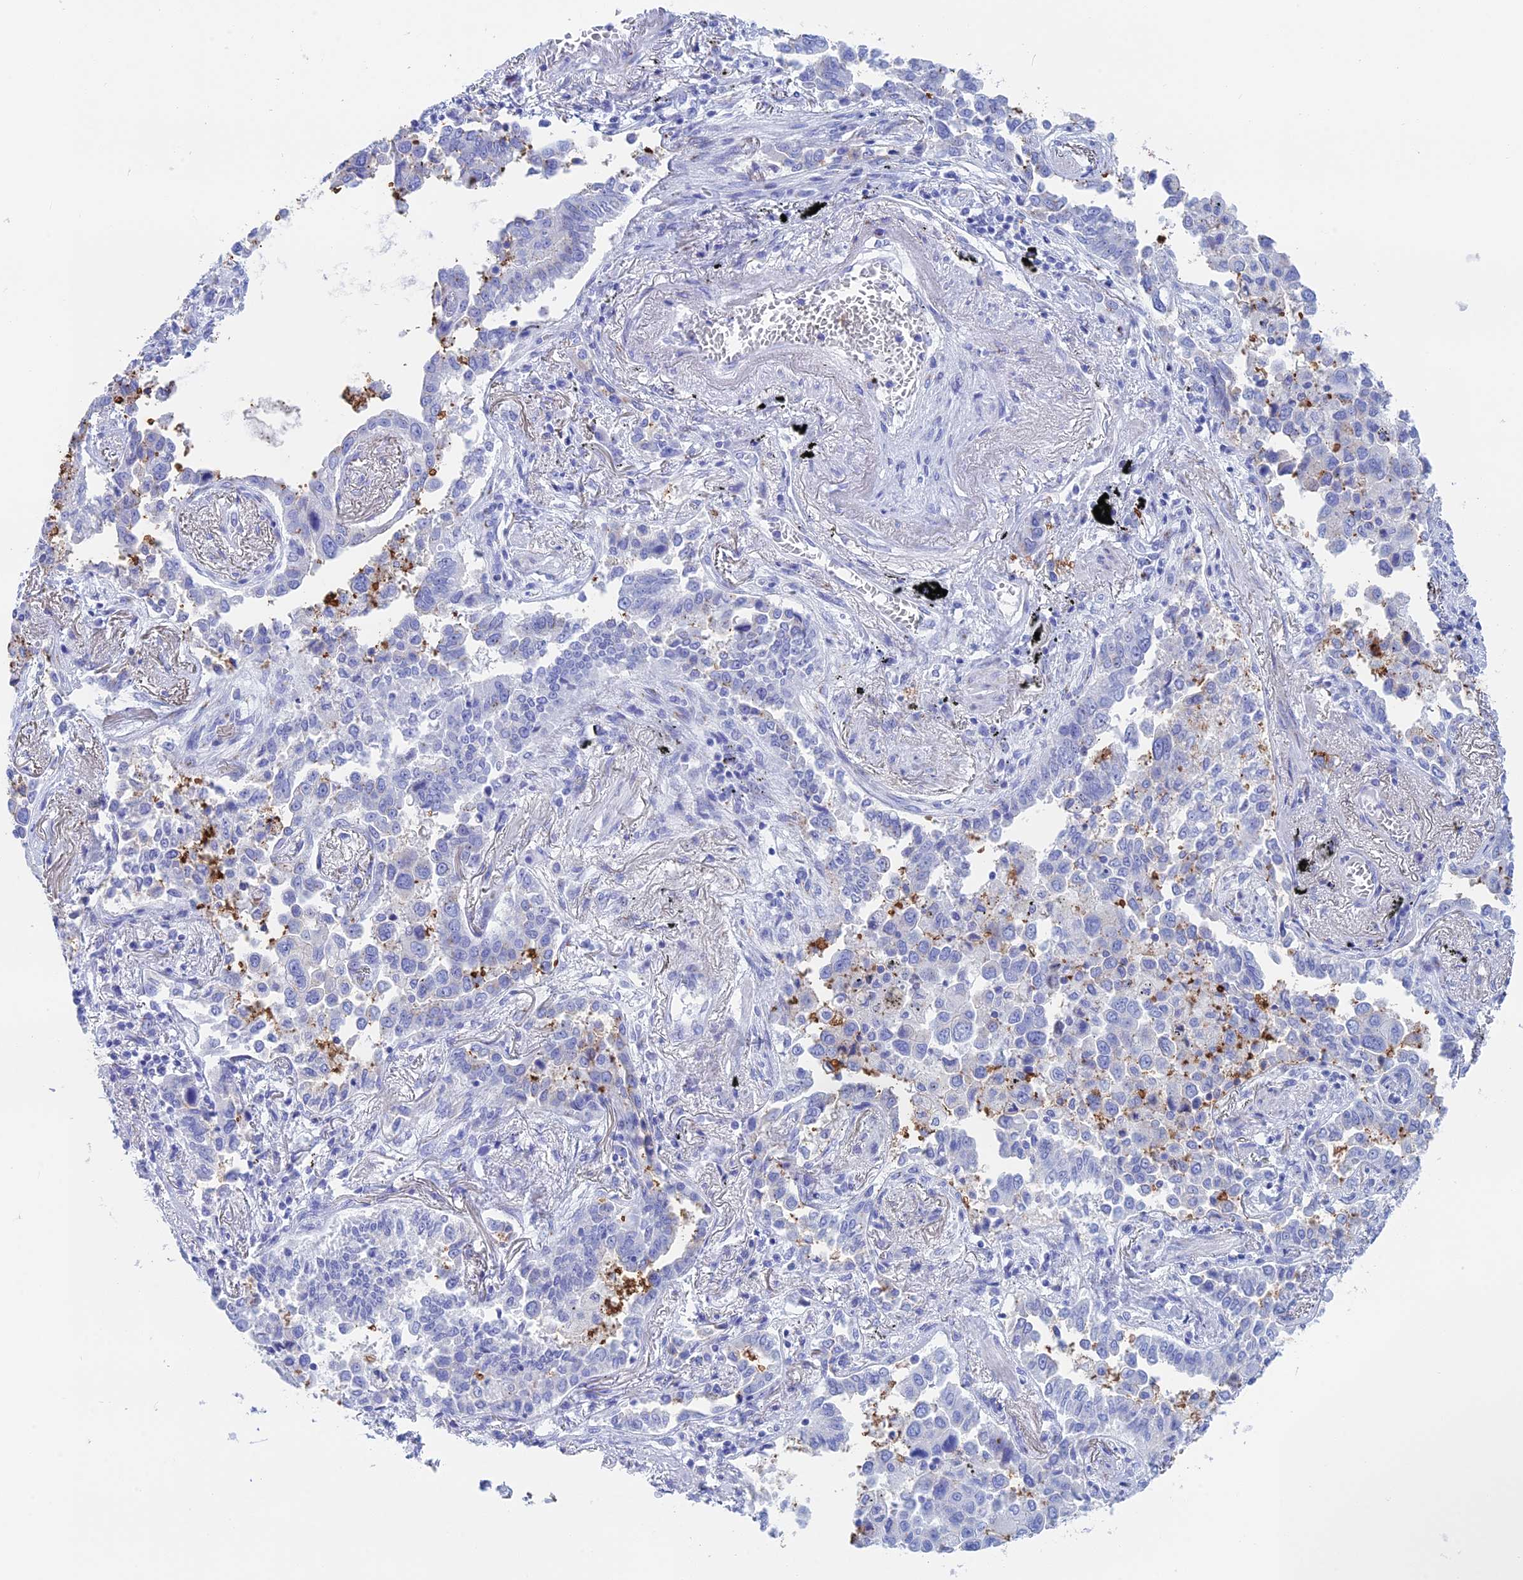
{"staining": {"intensity": "negative", "quantity": "none", "location": "none"}, "tissue": "lung cancer", "cell_type": "Tumor cells", "image_type": "cancer", "snomed": [{"axis": "morphology", "description": "Adenocarcinoma, NOS"}, {"axis": "topography", "description": "Lung"}], "caption": "This is an immunohistochemistry (IHC) photomicrograph of adenocarcinoma (lung). There is no positivity in tumor cells.", "gene": "ERICH4", "patient": {"sex": "male", "age": 67}}